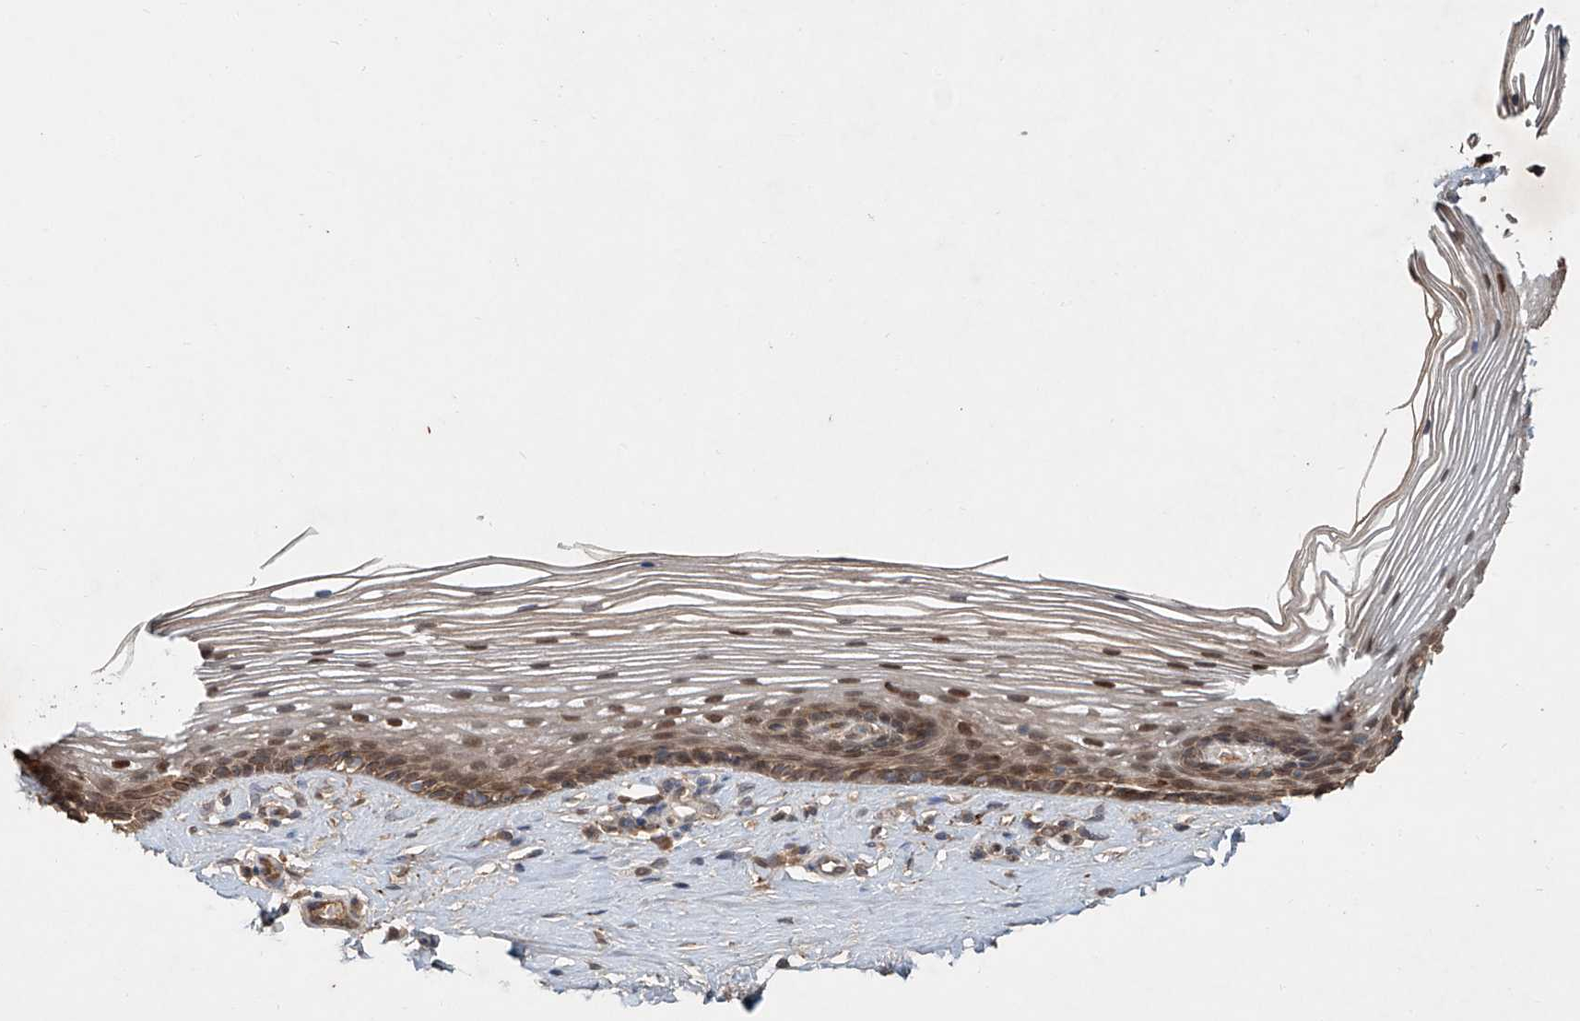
{"staining": {"intensity": "moderate", "quantity": ">75%", "location": "cytoplasmic/membranous,nuclear"}, "tissue": "vagina", "cell_type": "Squamous epithelial cells", "image_type": "normal", "snomed": [{"axis": "morphology", "description": "Normal tissue, NOS"}, {"axis": "topography", "description": "Vagina"}], "caption": "Squamous epithelial cells reveal moderate cytoplasmic/membranous,nuclear staining in approximately >75% of cells in benign vagina.", "gene": "IER5", "patient": {"sex": "female", "age": 46}}